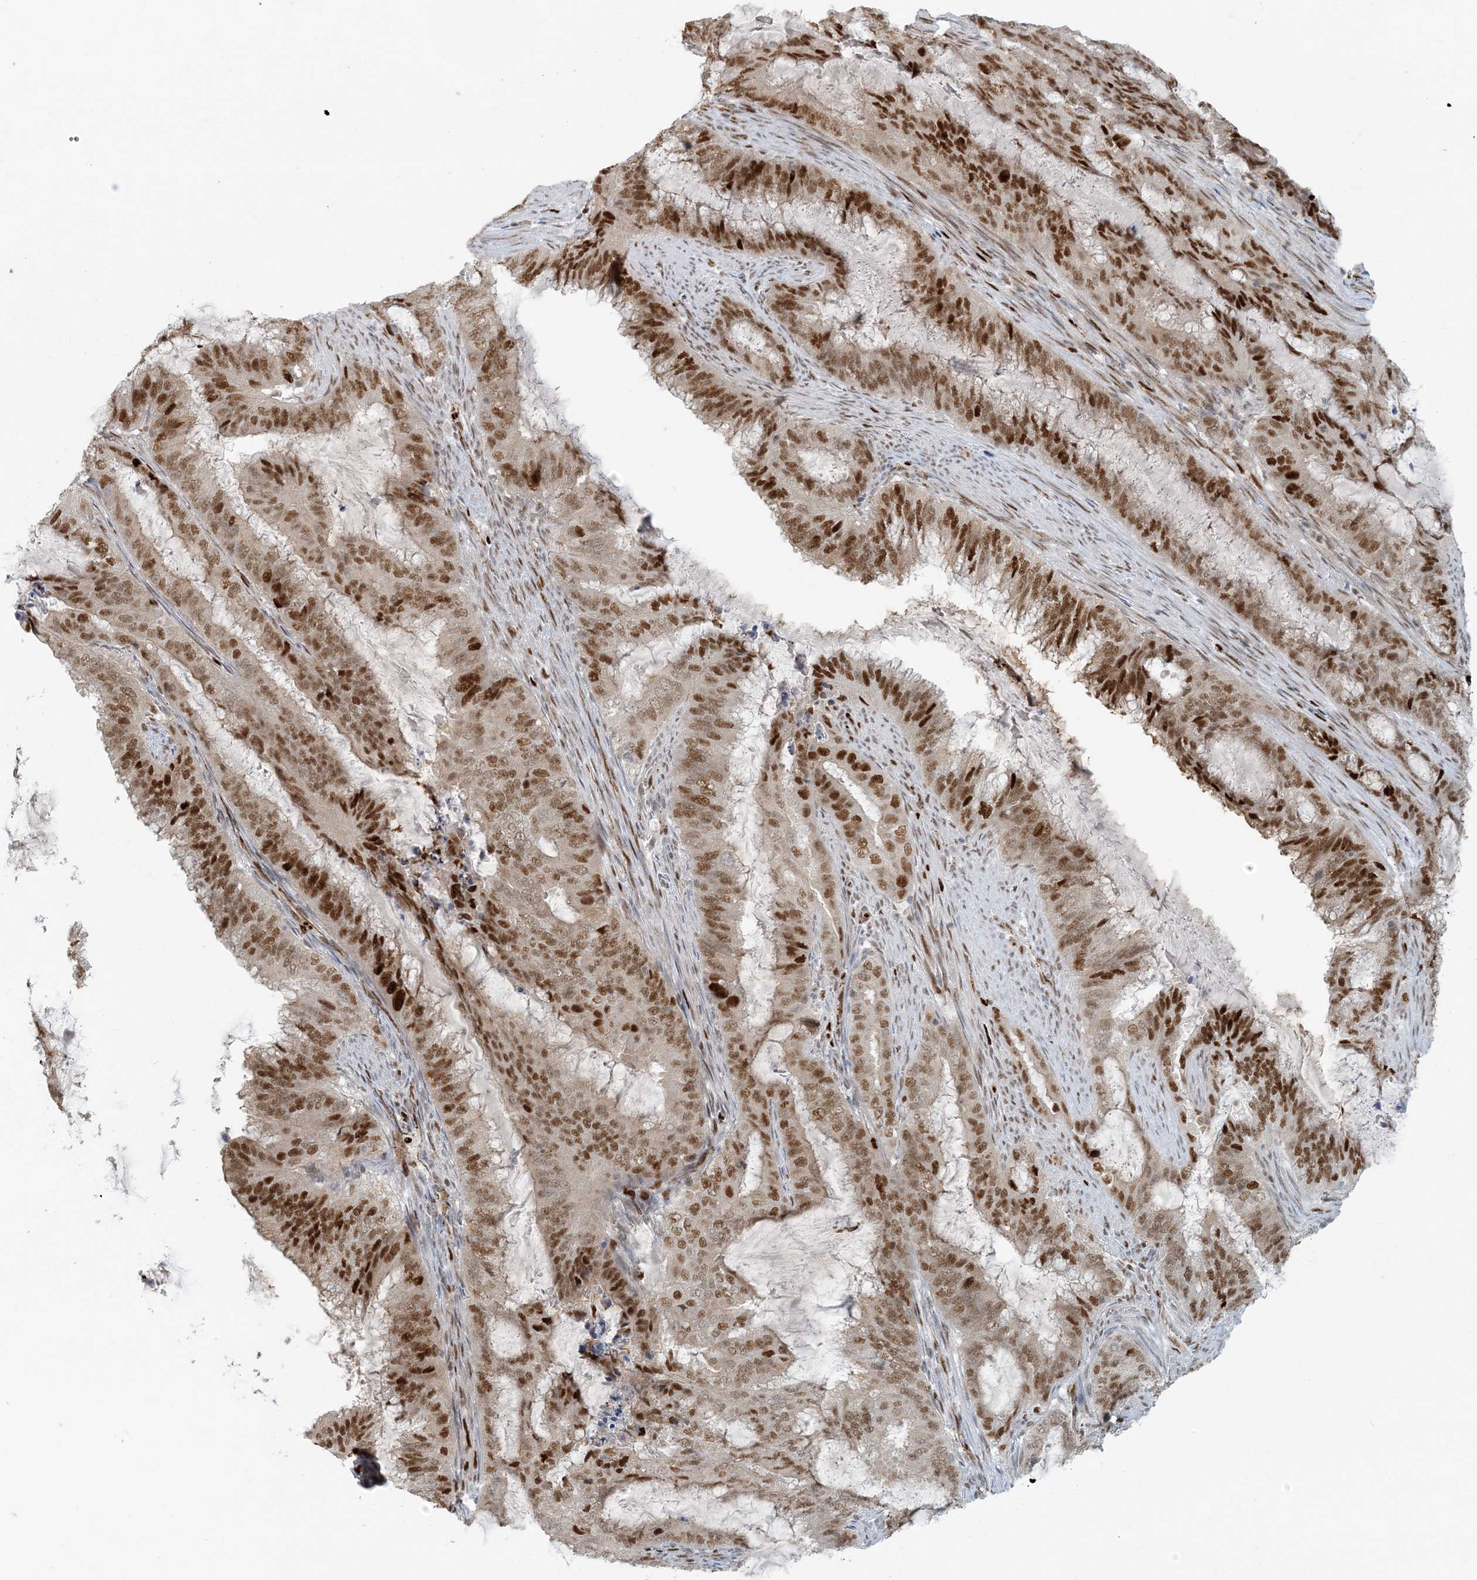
{"staining": {"intensity": "moderate", "quantity": ">75%", "location": "nuclear"}, "tissue": "endometrial cancer", "cell_type": "Tumor cells", "image_type": "cancer", "snomed": [{"axis": "morphology", "description": "Adenocarcinoma, NOS"}, {"axis": "topography", "description": "Endometrium"}], "caption": "Immunohistochemistry (IHC) of adenocarcinoma (endometrial) demonstrates medium levels of moderate nuclear positivity in about >75% of tumor cells.", "gene": "AK9", "patient": {"sex": "female", "age": 51}}